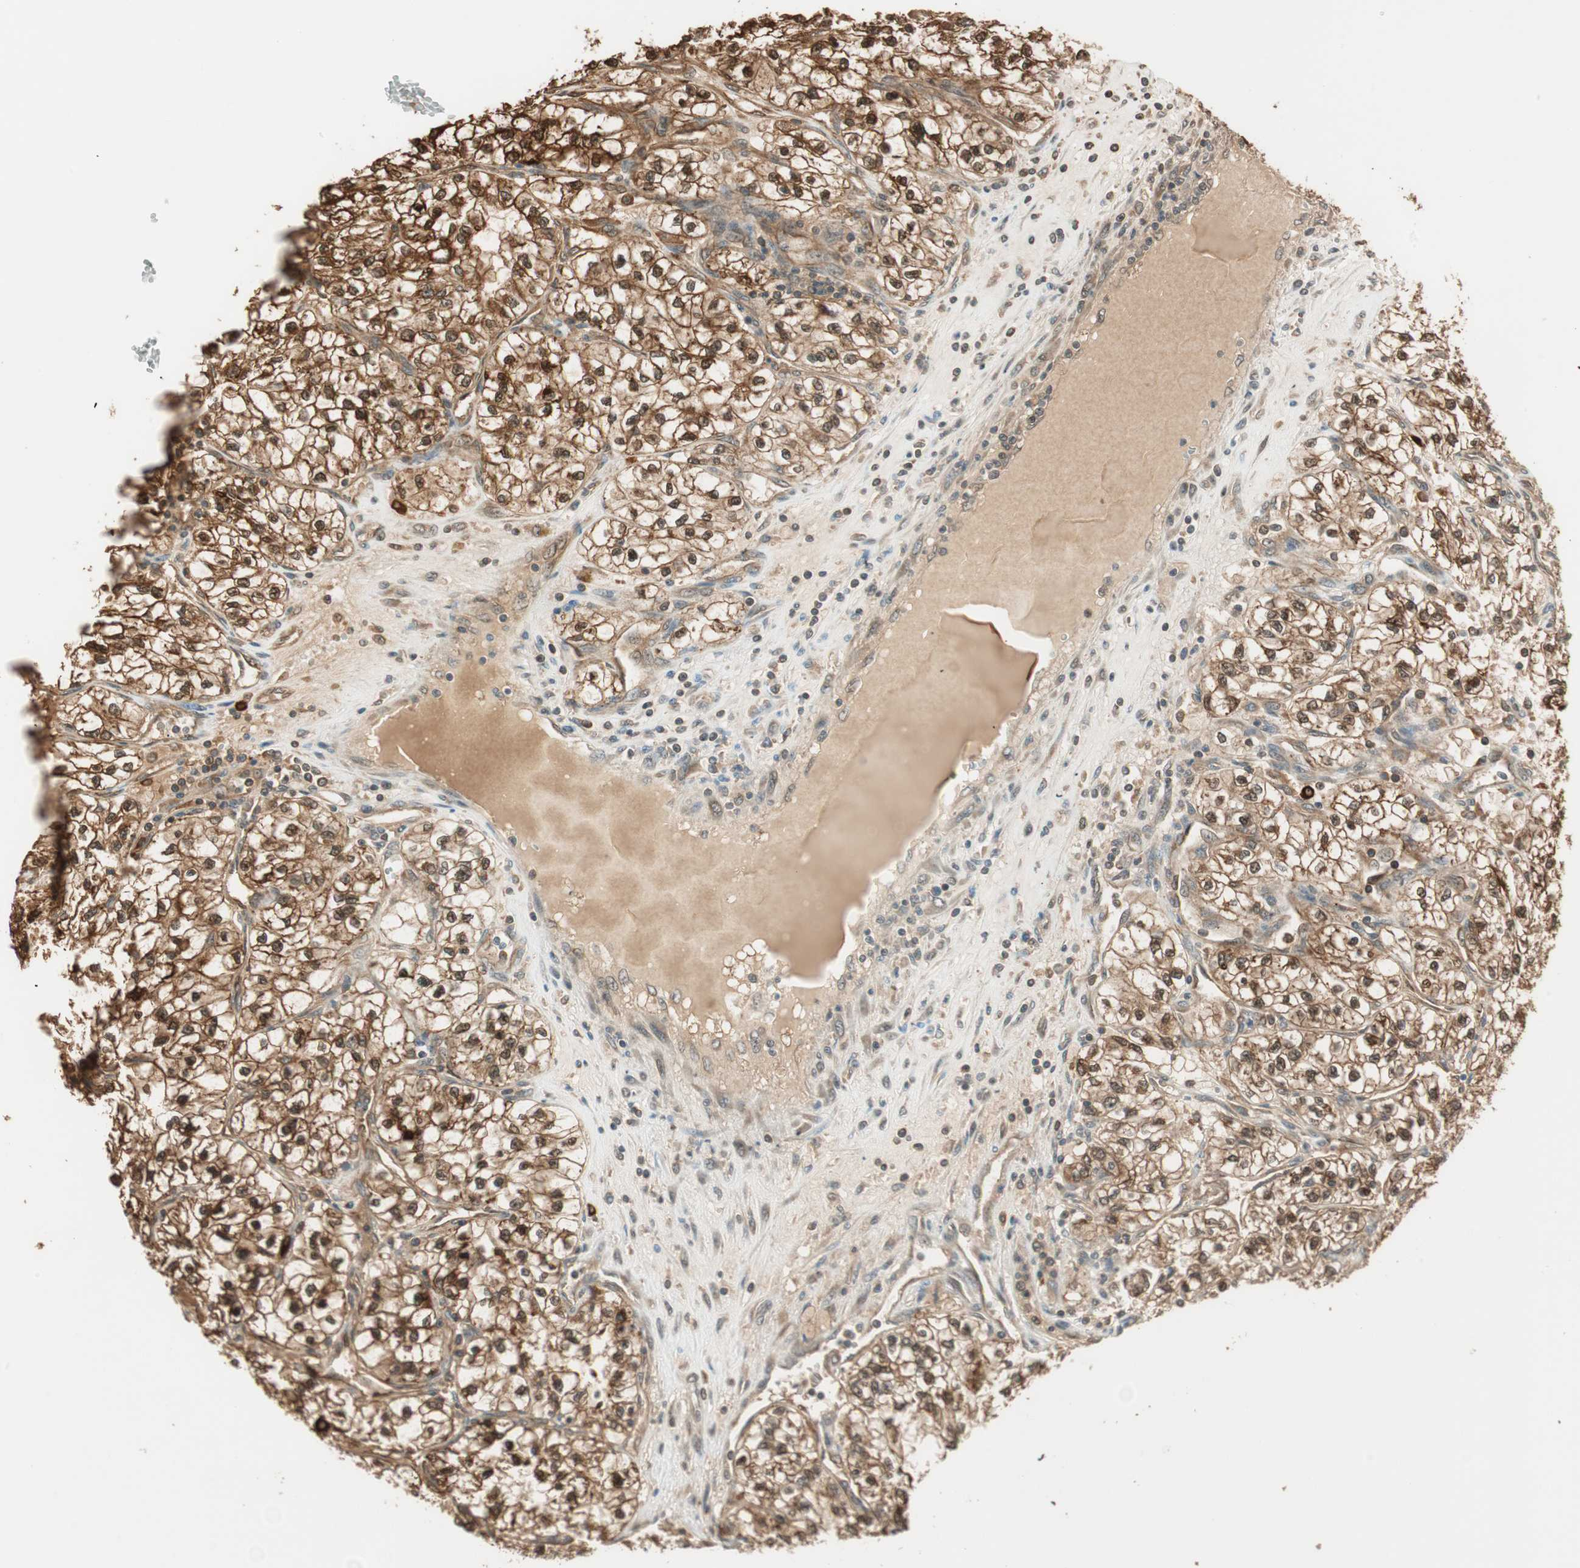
{"staining": {"intensity": "strong", "quantity": ">75%", "location": "cytoplasmic/membranous,nuclear"}, "tissue": "renal cancer", "cell_type": "Tumor cells", "image_type": "cancer", "snomed": [{"axis": "morphology", "description": "Adenocarcinoma, NOS"}, {"axis": "topography", "description": "Kidney"}], "caption": "Immunohistochemical staining of renal cancer (adenocarcinoma) reveals high levels of strong cytoplasmic/membranous and nuclear positivity in approximately >75% of tumor cells. (IHC, brightfield microscopy, high magnification).", "gene": "ZNF443", "patient": {"sex": "female", "age": 57}}